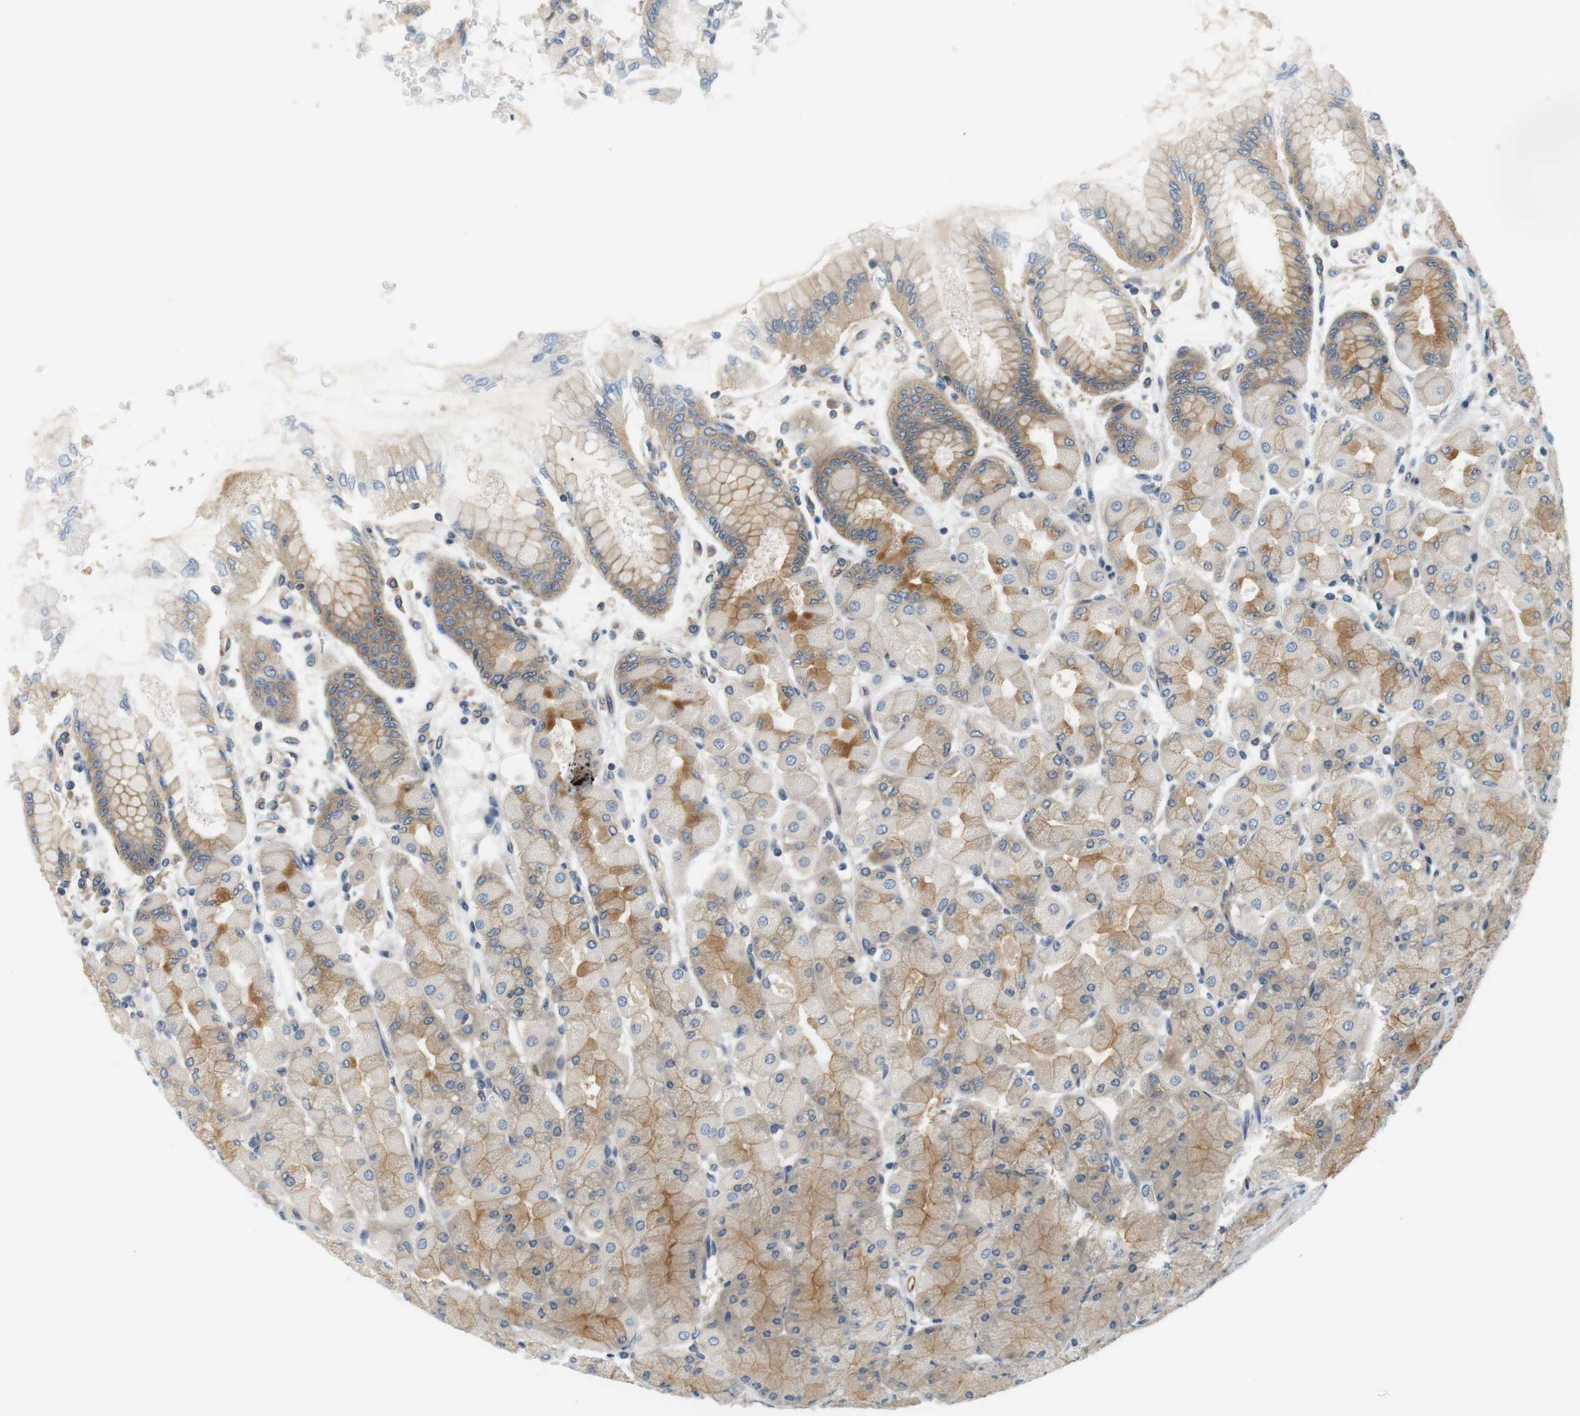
{"staining": {"intensity": "moderate", "quantity": "25%-75%", "location": "cytoplasmic/membranous"}, "tissue": "stomach", "cell_type": "Glandular cells", "image_type": "normal", "snomed": [{"axis": "morphology", "description": "Normal tissue, NOS"}, {"axis": "topography", "description": "Stomach, upper"}], "caption": "This photomicrograph reveals unremarkable stomach stained with immunohistochemistry (IHC) to label a protein in brown. The cytoplasmic/membranous of glandular cells show moderate positivity for the protein. Nuclei are counter-stained blue.", "gene": "SH3GLB1", "patient": {"sex": "female", "age": 56}}